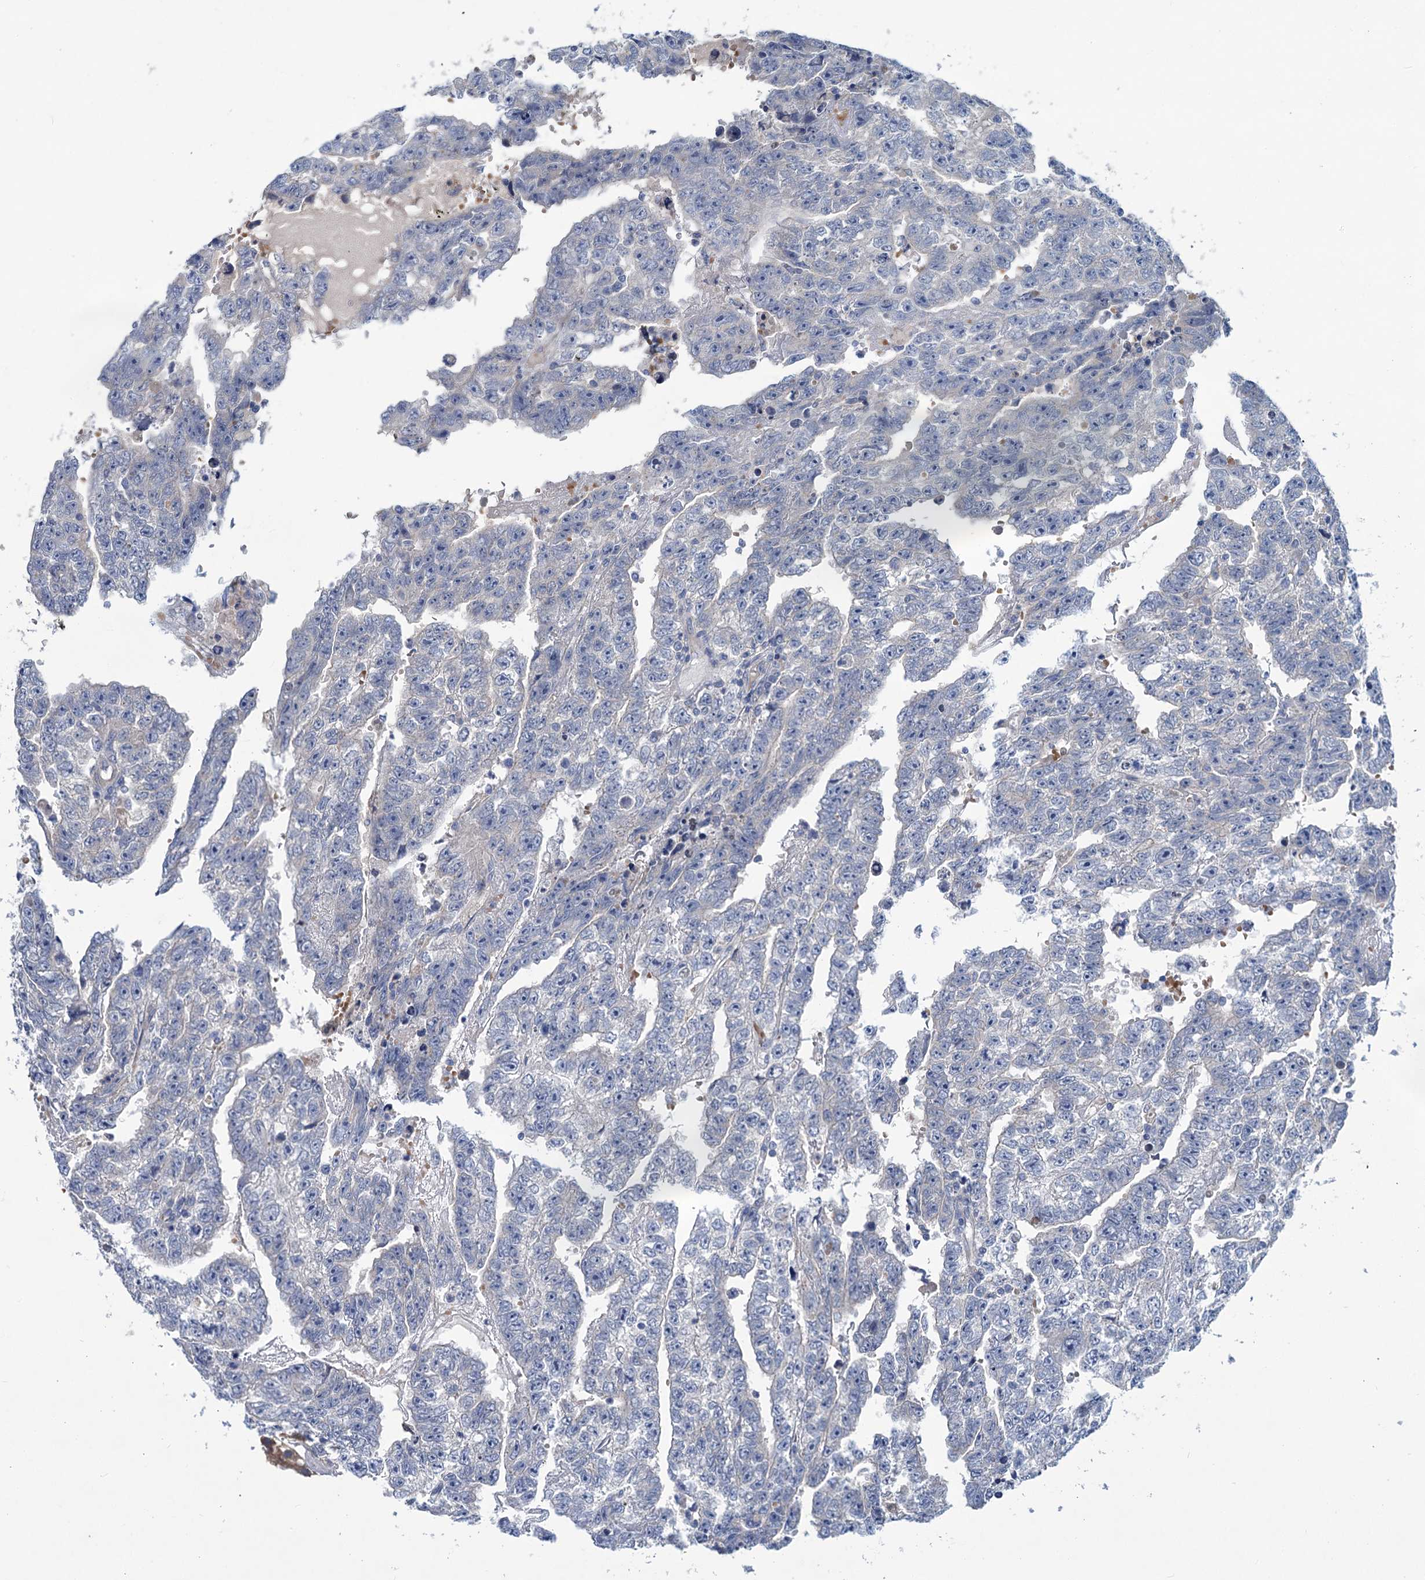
{"staining": {"intensity": "negative", "quantity": "none", "location": "none"}, "tissue": "testis cancer", "cell_type": "Tumor cells", "image_type": "cancer", "snomed": [{"axis": "morphology", "description": "Carcinoma, Embryonal, NOS"}, {"axis": "topography", "description": "Testis"}], "caption": "Testis cancer (embryonal carcinoma) stained for a protein using IHC shows no positivity tumor cells.", "gene": "RTKN2", "patient": {"sex": "male", "age": 25}}